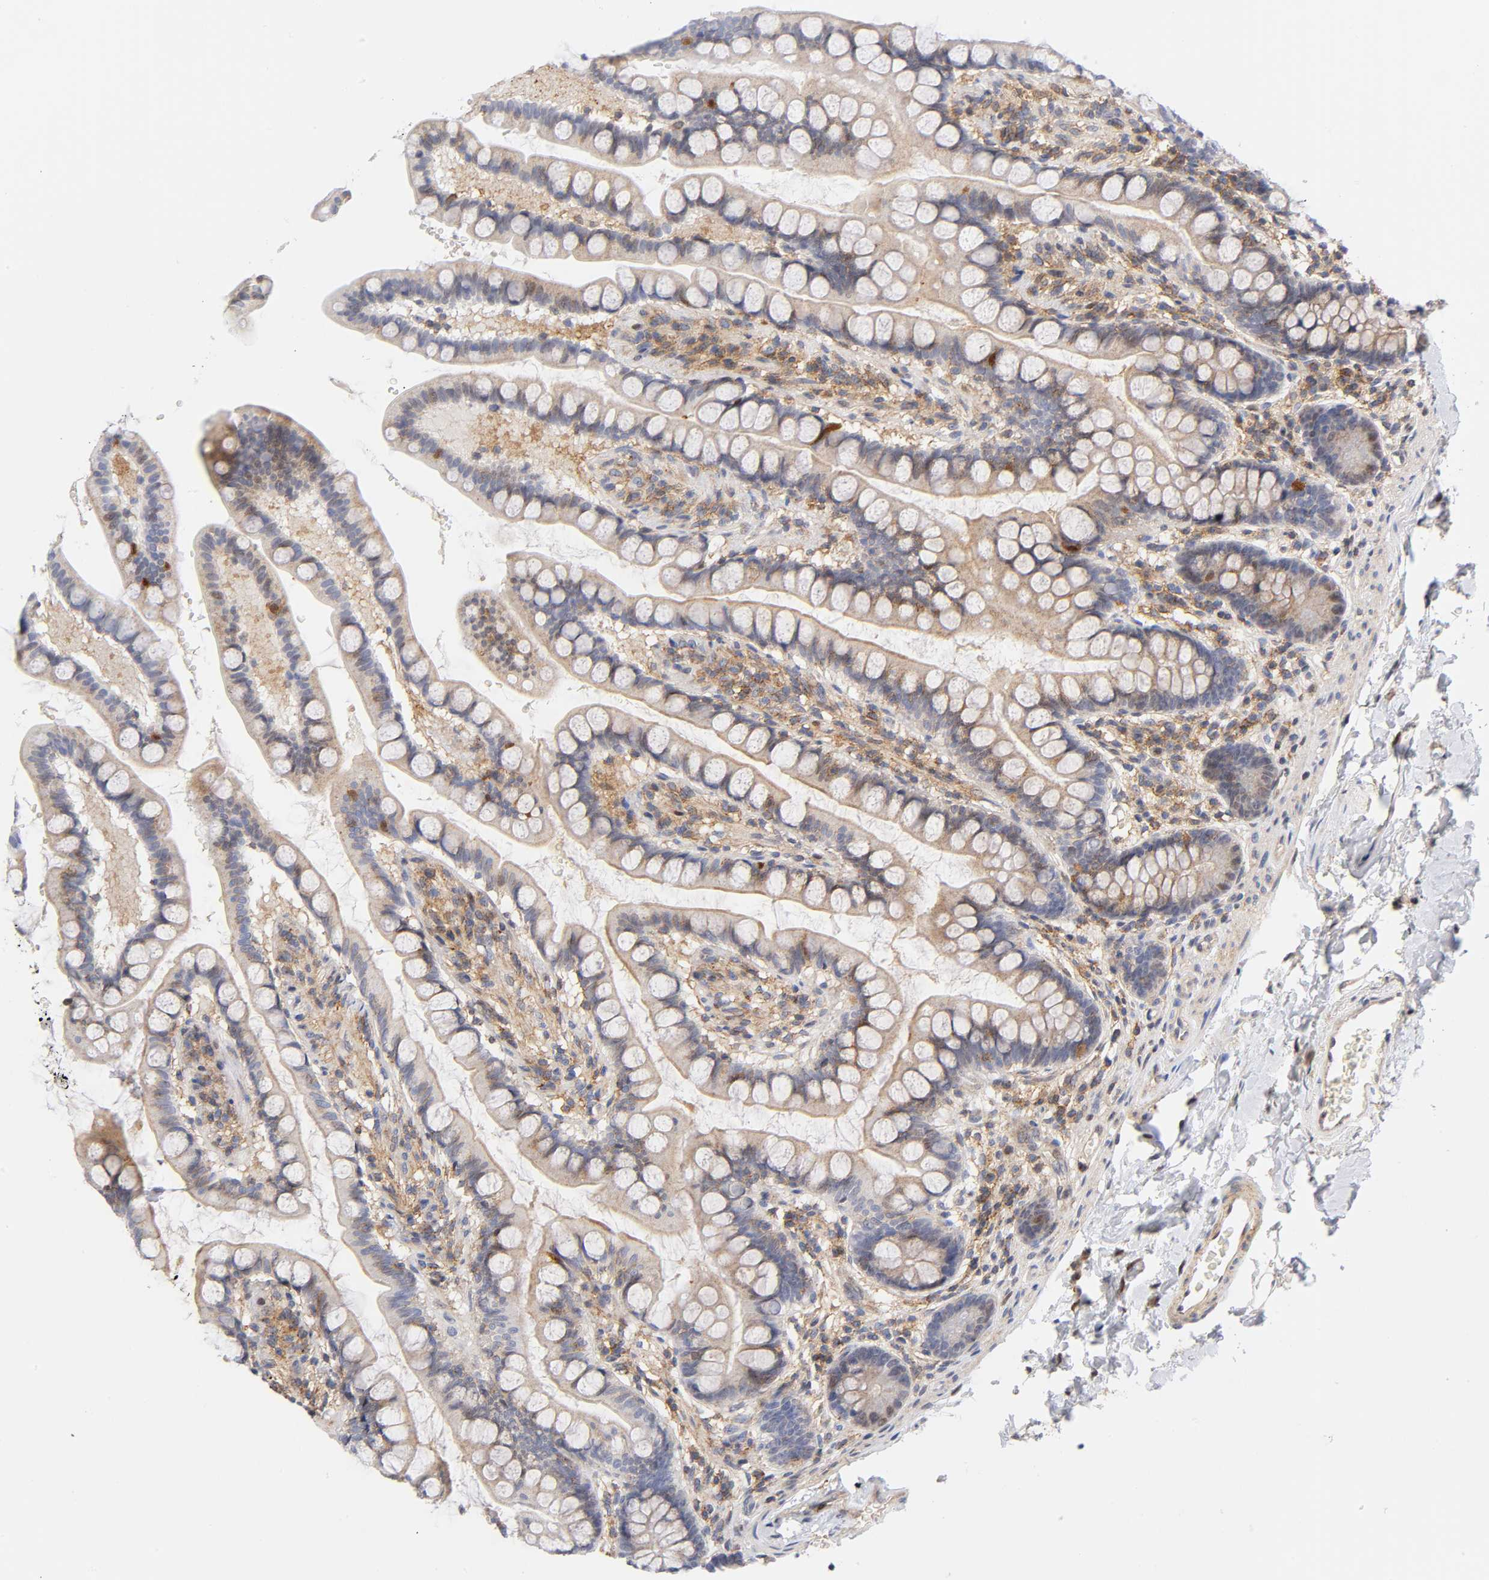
{"staining": {"intensity": "weak", "quantity": "<25%", "location": "cytoplasmic/membranous"}, "tissue": "small intestine", "cell_type": "Glandular cells", "image_type": "normal", "snomed": [{"axis": "morphology", "description": "Normal tissue, NOS"}, {"axis": "topography", "description": "Small intestine"}], "caption": "Immunohistochemistry histopathology image of normal small intestine: small intestine stained with DAB displays no significant protein expression in glandular cells.", "gene": "ANXA7", "patient": {"sex": "female", "age": 58}}